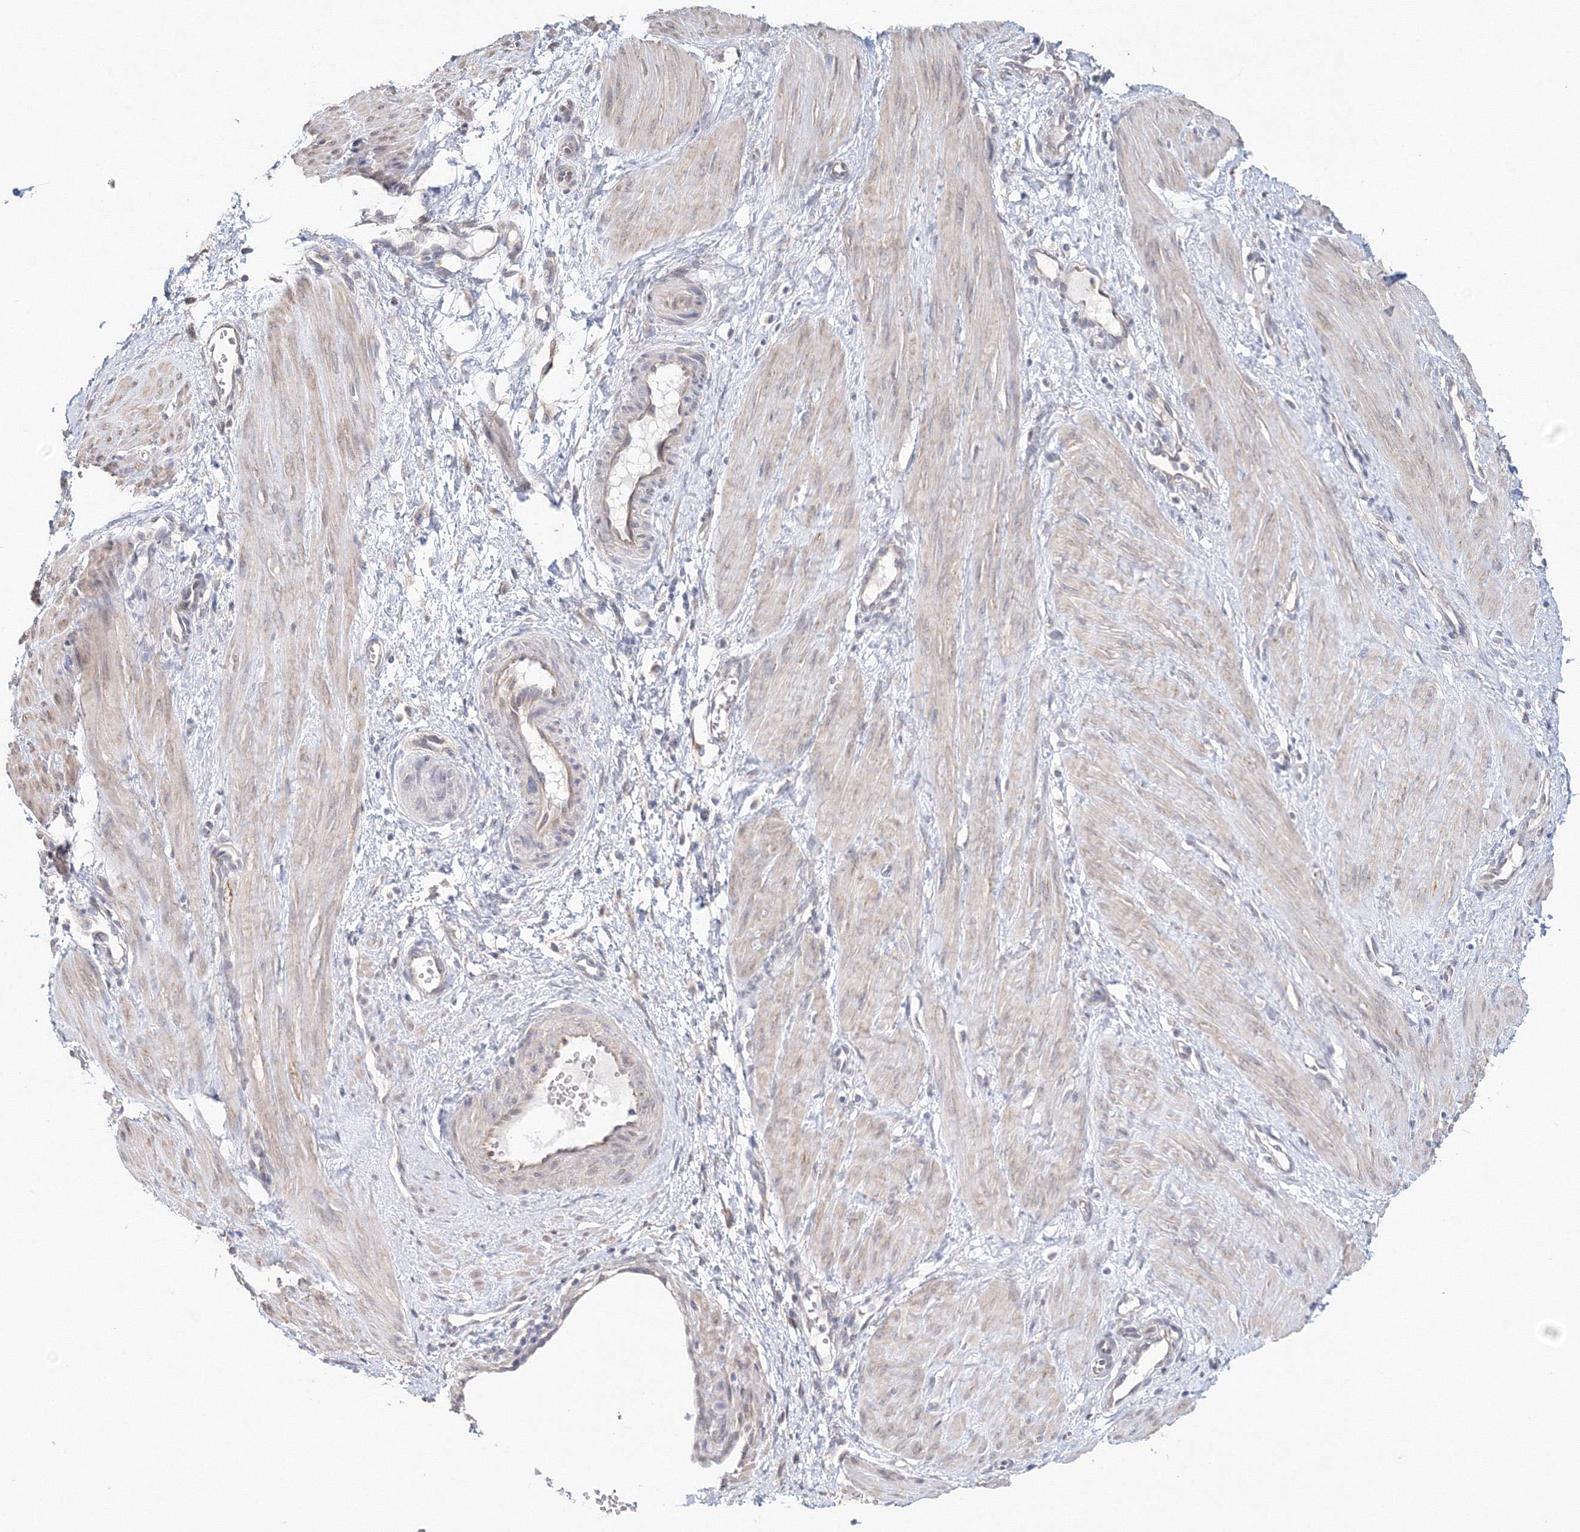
{"staining": {"intensity": "moderate", "quantity": "25%-75%", "location": "cytoplasmic/membranous"}, "tissue": "smooth muscle", "cell_type": "Smooth muscle cells", "image_type": "normal", "snomed": [{"axis": "morphology", "description": "Normal tissue, NOS"}, {"axis": "topography", "description": "Endometrium"}], "caption": "Smooth muscle cells demonstrate moderate cytoplasmic/membranous staining in about 25%-75% of cells in unremarkable smooth muscle.", "gene": "DHRS12", "patient": {"sex": "female", "age": 33}}